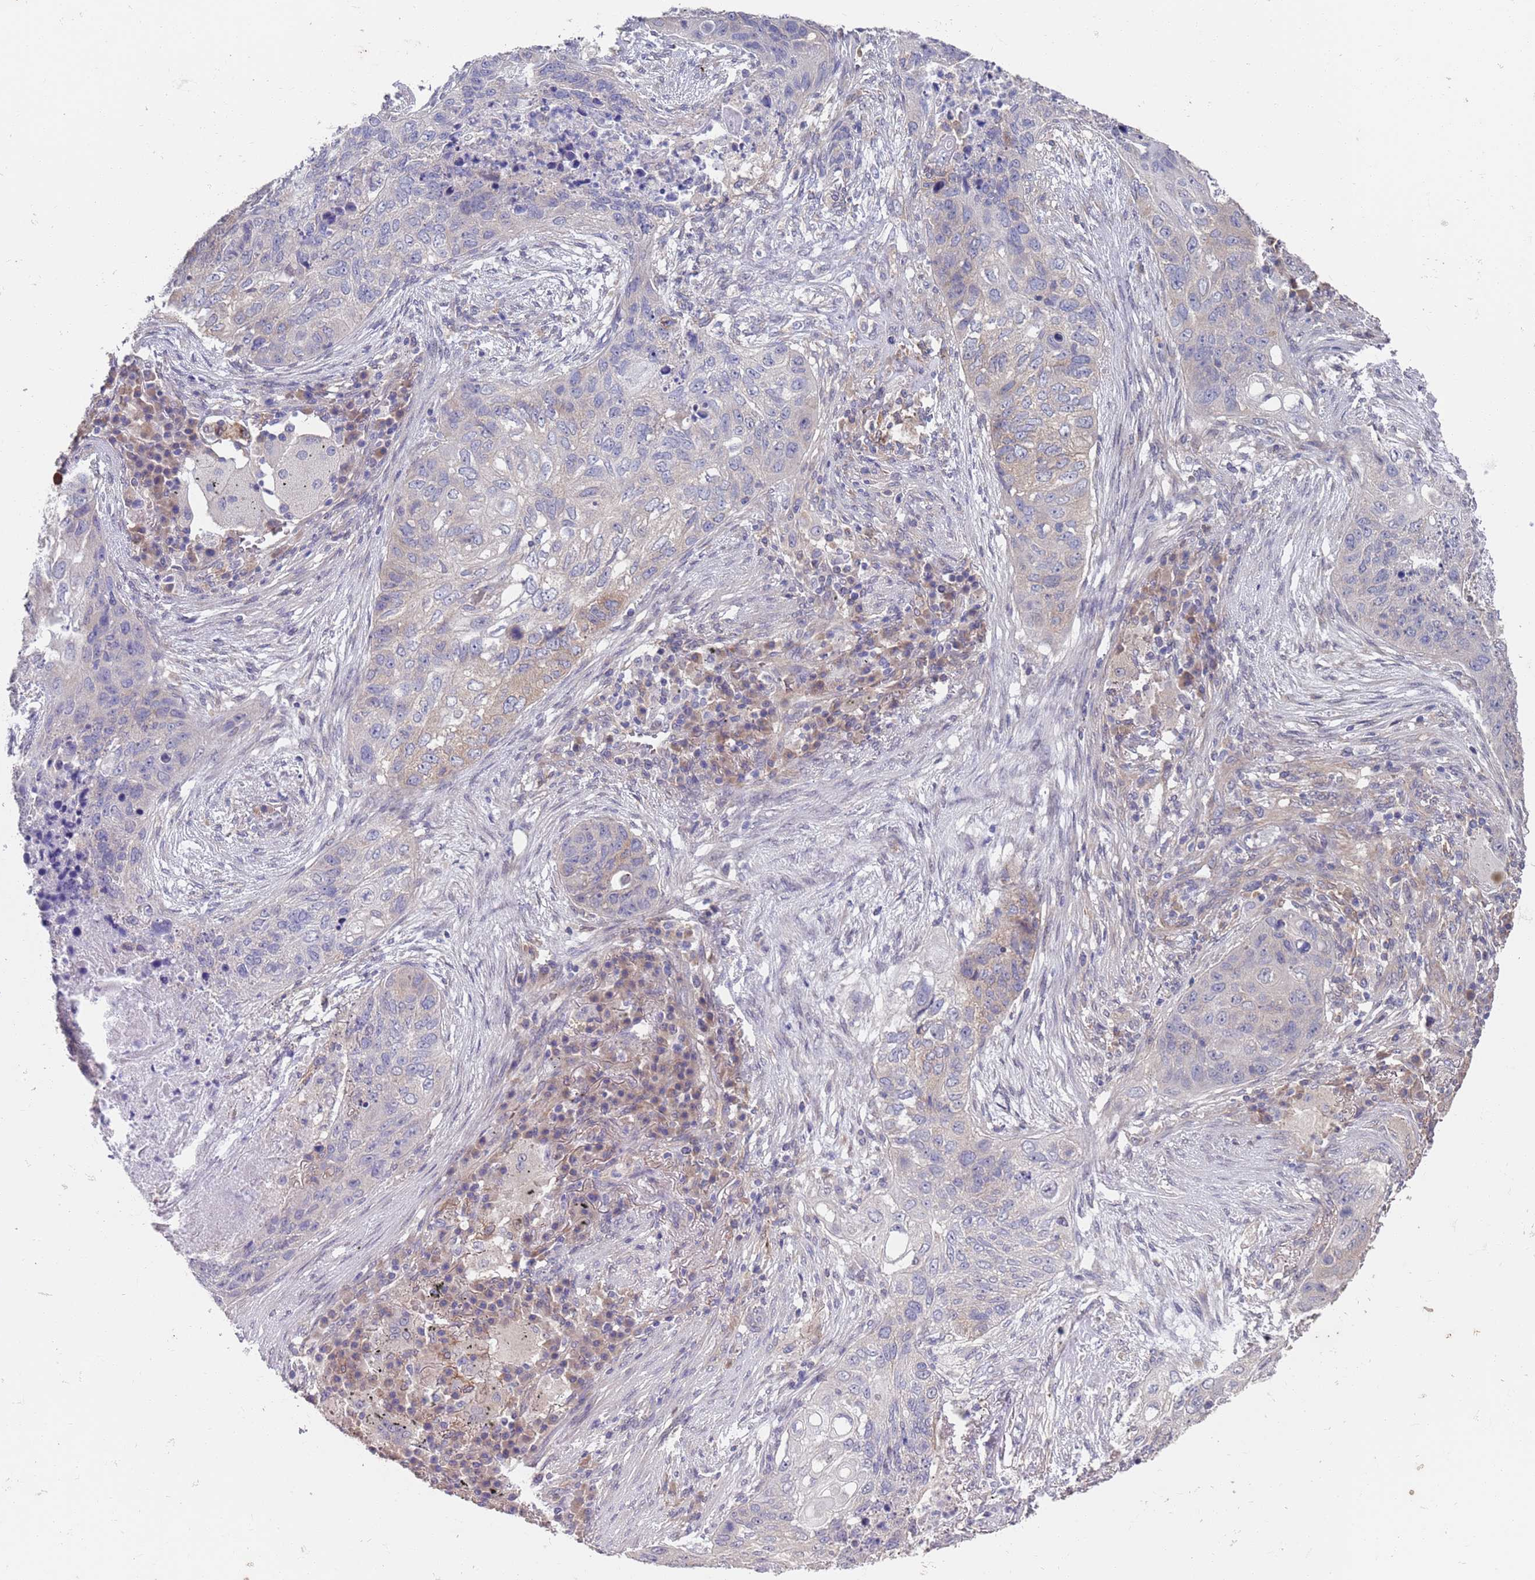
{"staining": {"intensity": "negative", "quantity": "none", "location": "none"}, "tissue": "lung cancer", "cell_type": "Tumor cells", "image_type": "cancer", "snomed": [{"axis": "morphology", "description": "Squamous cell carcinoma, NOS"}, {"axis": "topography", "description": "Lung"}], "caption": "The histopathology image displays no significant expression in tumor cells of squamous cell carcinoma (lung).", "gene": "ANK2", "patient": {"sex": "female", "age": 63}}